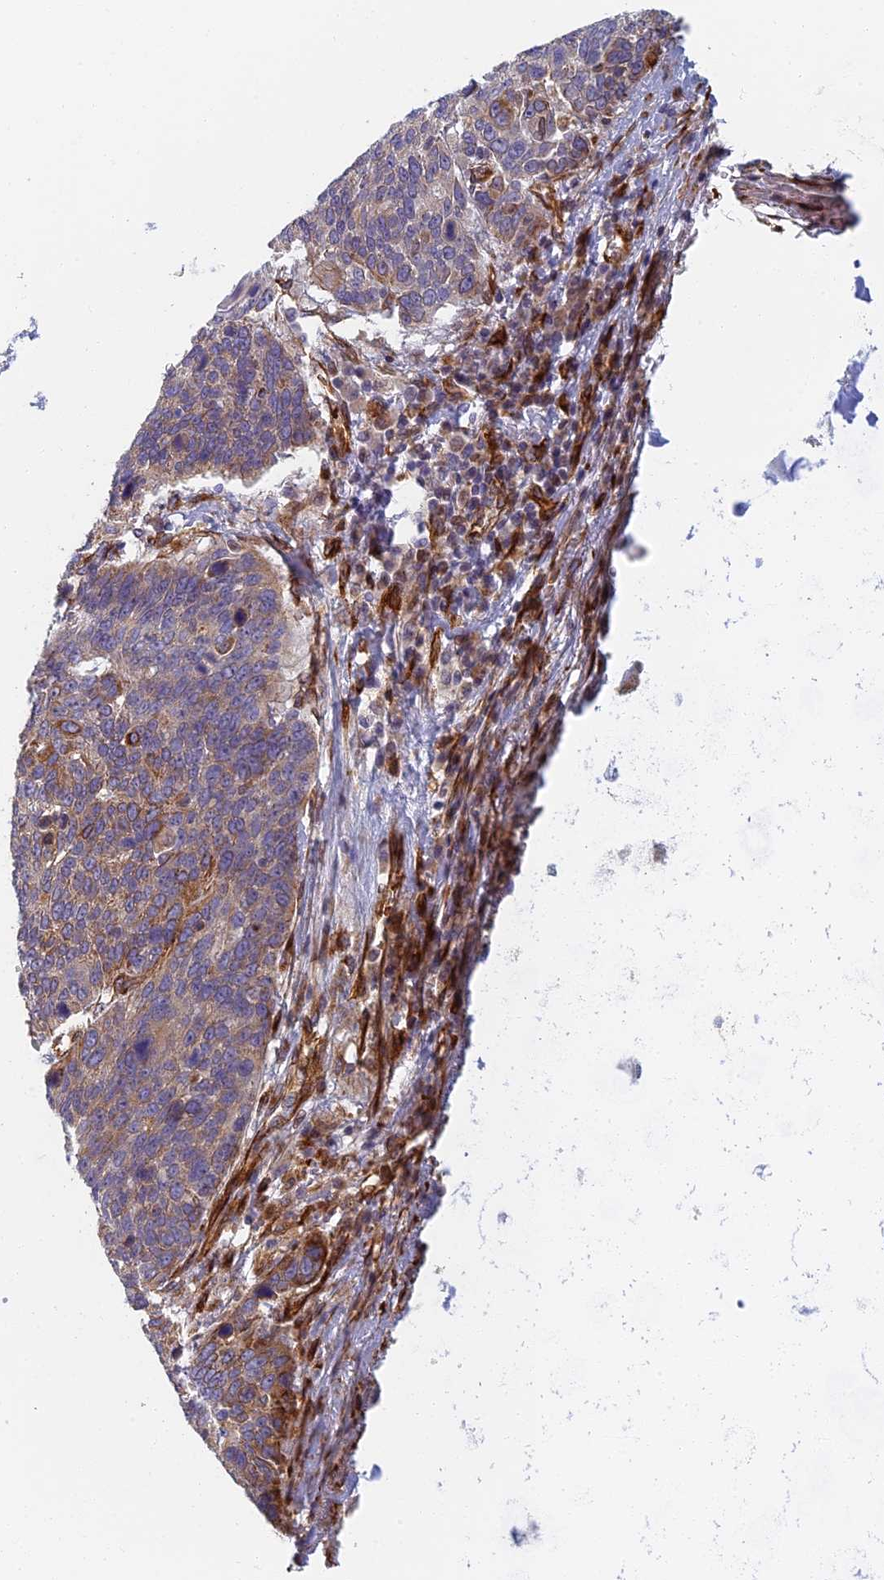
{"staining": {"intensity": "weak", "quantity": ">75%", "location": "cytoplasmic/membranous"}, "tissue": "lung cancer", "cell_type": "Tumor cells", "image_type": "cancer", "snomed": [{"axis": "morphology", "description": "Squamous cell carcinoma, NOS"}, {"axis": "topography", "description": "Lung"}], "caption": "Weak cytoplasmic/membranous positivity for a protein is seen in about >75% of tumor cells of squamous cell carcinoma (lung) using IHC.", "gene": "ABCB10", "patient": {"sex": "male", "age": 66}}